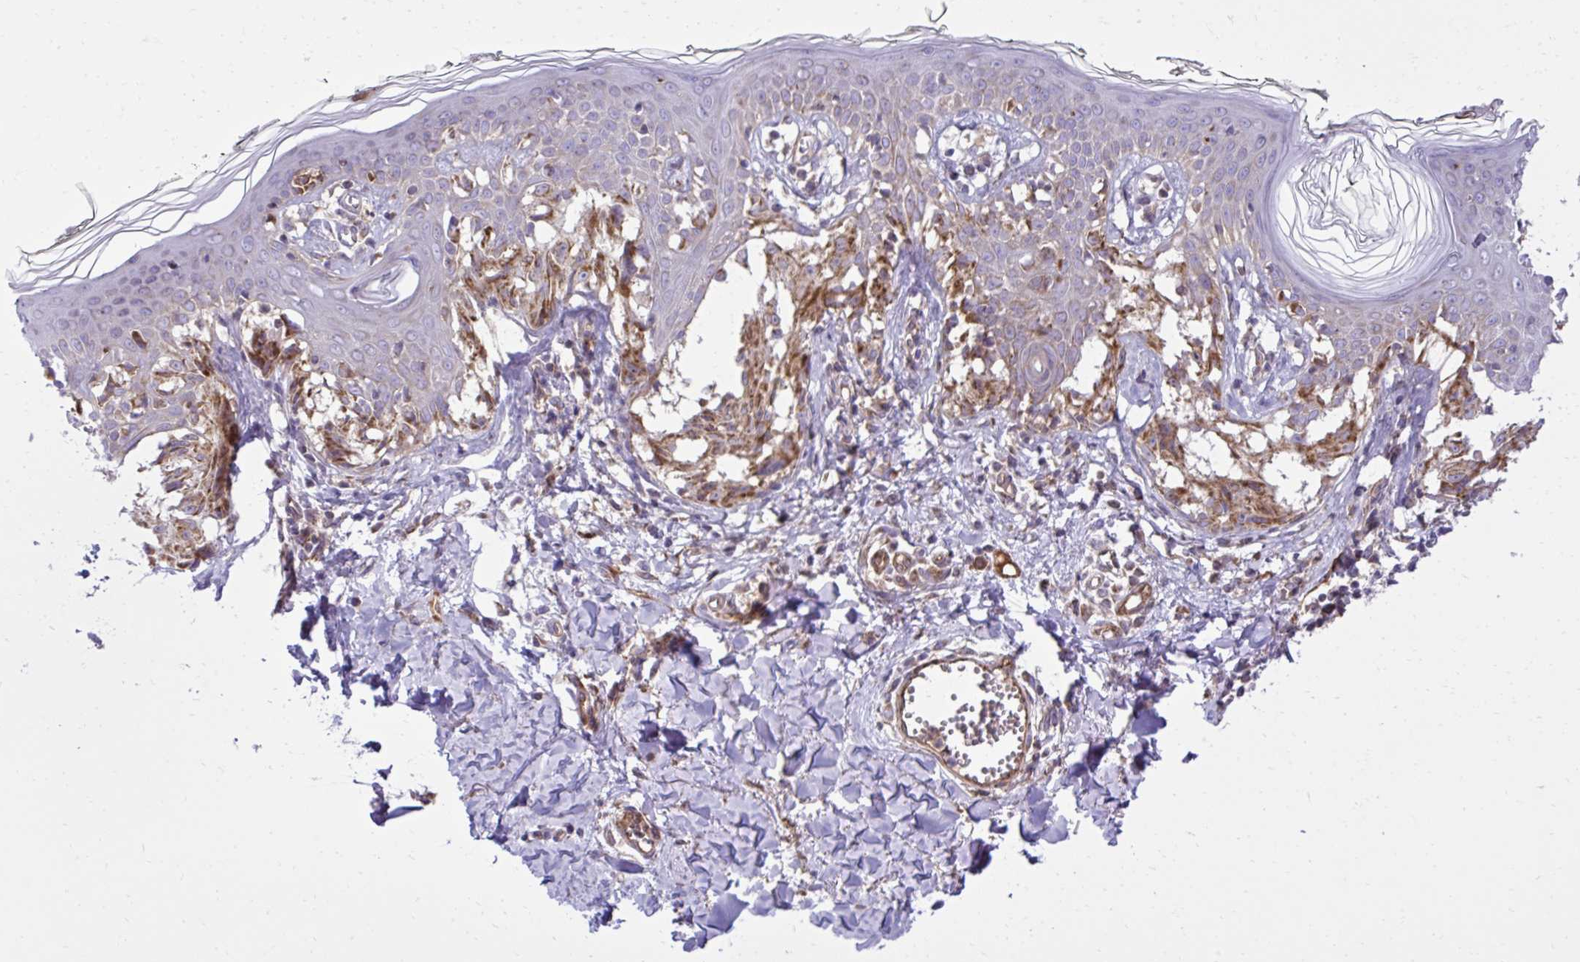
{"staining": {"intensity": "moderate", "quantity": ">75%", "location": "cytoplasmic/membranous"}, "tissue": "melanoma", "cell_type": "Tumor cells", "image_type": "cancer", "snomed": [{"axis": "morphology", "description": "Malignant melanoma, NOS"}, {"axis": "topography", "description": "Skin"}], "caption": "Brown immunohistochemical staining in human melanoma displays moderate cytoplasmic/membranous positivity in about >75% of tumor cells.", "gene": "LIMS1", "patient": {"sex": "female", "age": 43}}